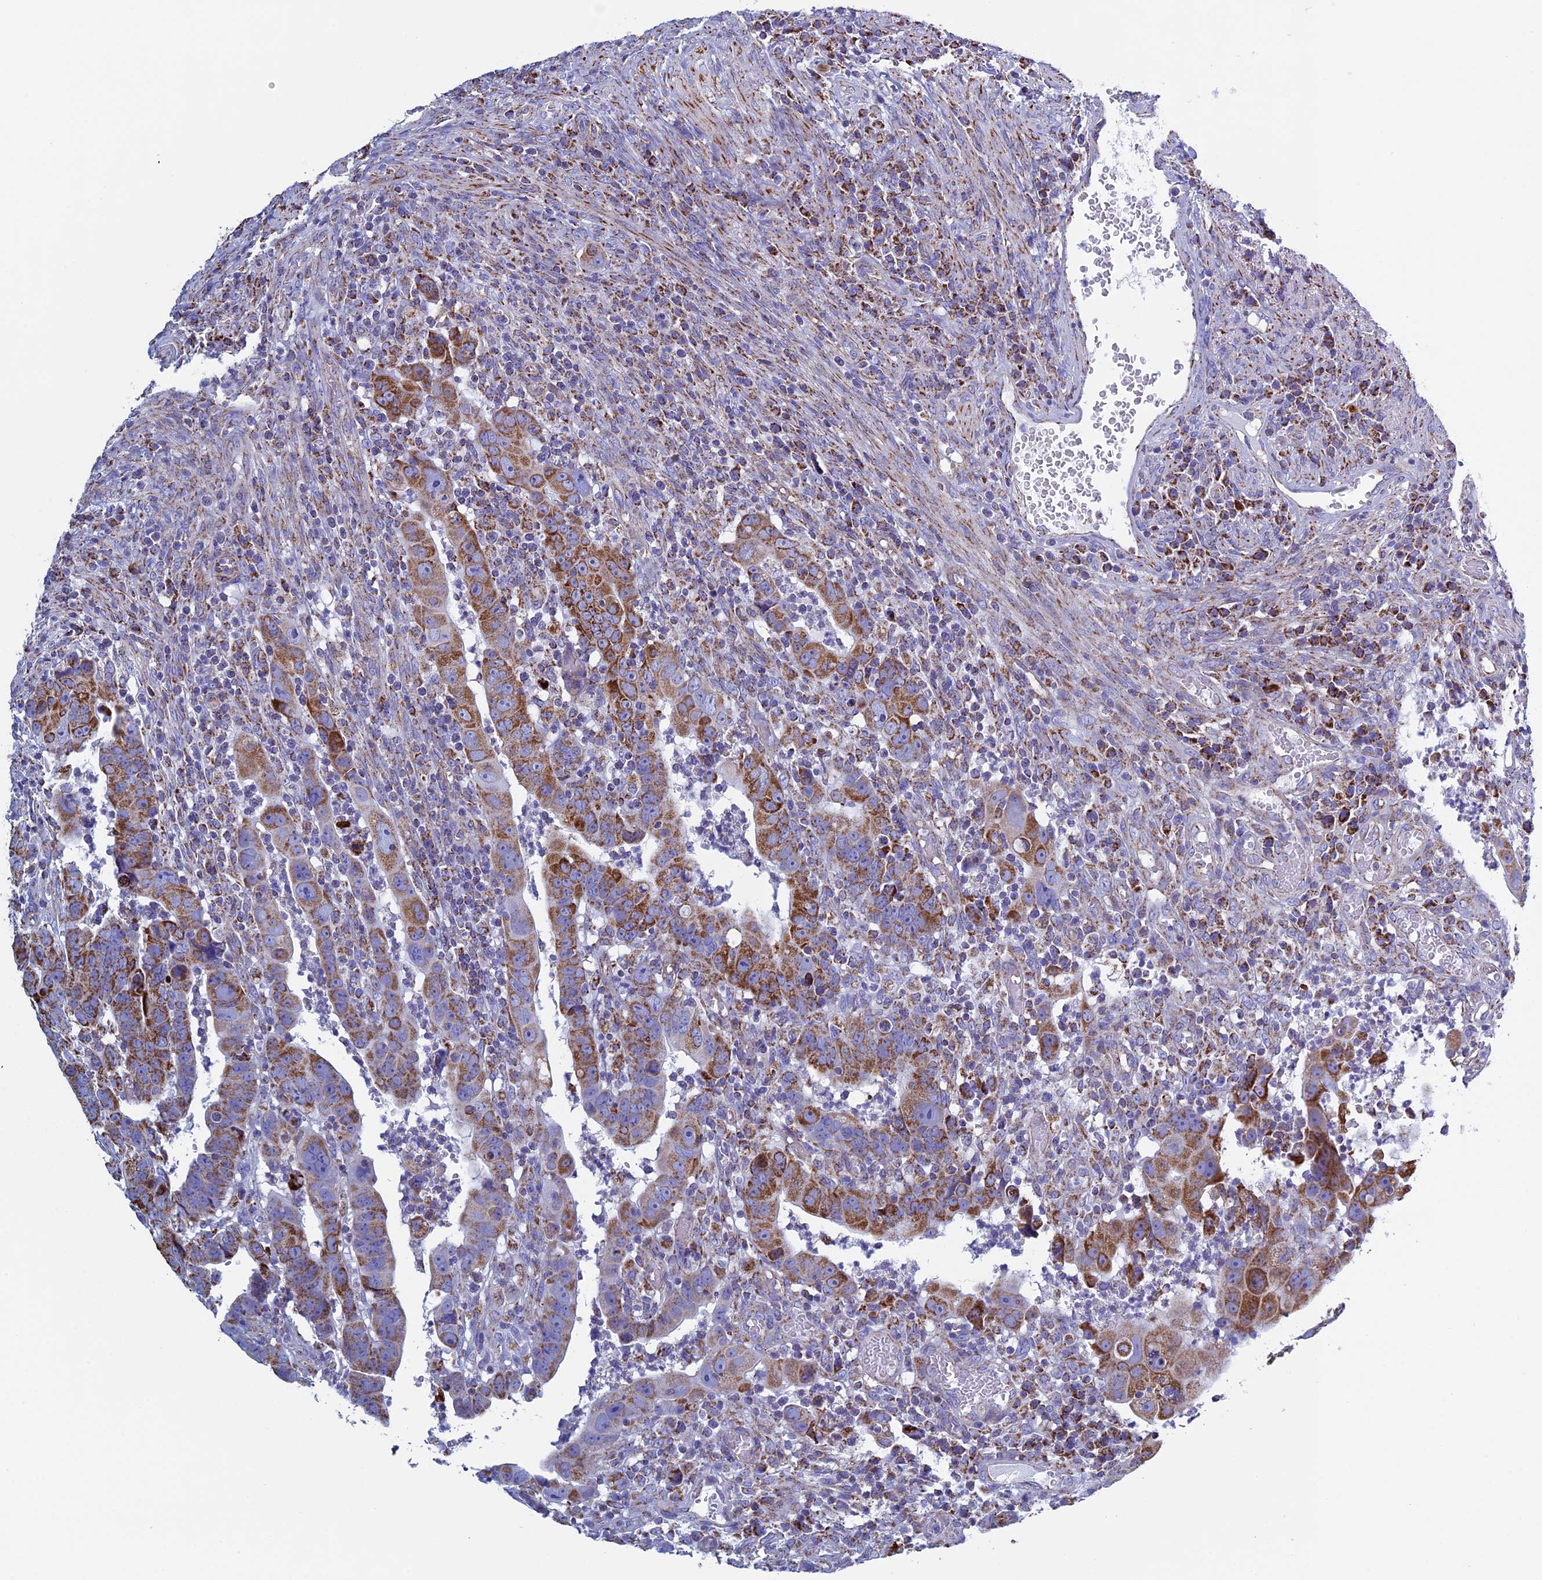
{"staining": {"intensity": "strong", "quantity": ">75%", "location": "cytoplasmic/membranous"}, "tissue": "colorectal cancer", "cell_type": "Tumor cells", "image_type": "cancer", "snomed": [{"axis": "morphology", "description": "Normal tissue, NOS"}, {"axis": "morphology", "description": "Adenocarcinoma, NOS"}, {"axis": "topography", "description": "Rectum"}], "caption": "An immunohistochemistry histopathology image of tumor tissue is shown. Protein staining in brown labels strong cytoplasmic/membranous positivity in colorectal cancer within tumor cells.", "gene": "UQCRFS1", "patient": {"sex": "female", "age": 65}}